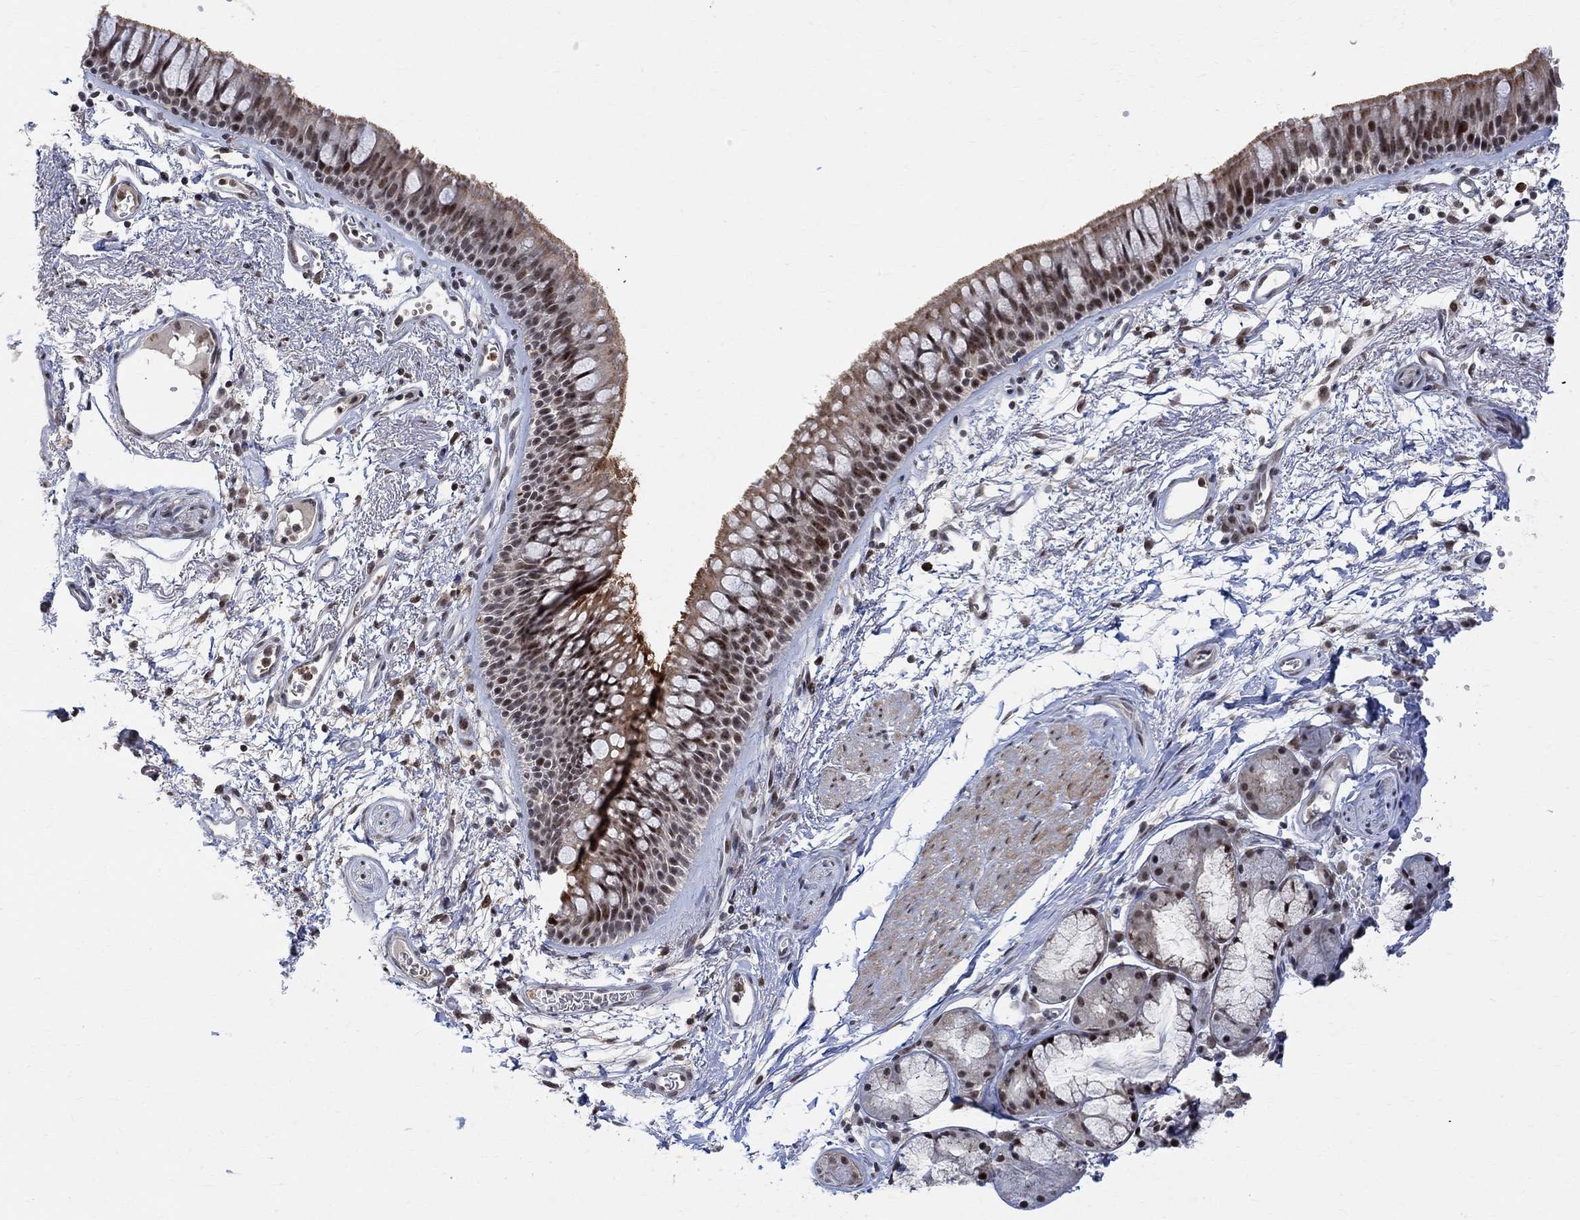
{"staining": {"intensity": "strong", "quantity": ">75%", "location": "nuclear"}, "tissue": "bronchus", "cell_type": "Respiratory epithelial cells", "image_type": "normal", "snomed": [{"axis": "morphology", "description": "Normal tissue, NOS"}, {"axis": "topography", "description": "Cartilage tissue"}, {"axis": "topography", "description": "Bronchus"}], "caption": "Protein staining of unremarkable bronchus displays strong nuclear positivity in about >75% of respiratory epithelial cells. Nuclei are stained in blue.", "gene": "E4F1", "patient": {"sex": "male", "age": 66}}